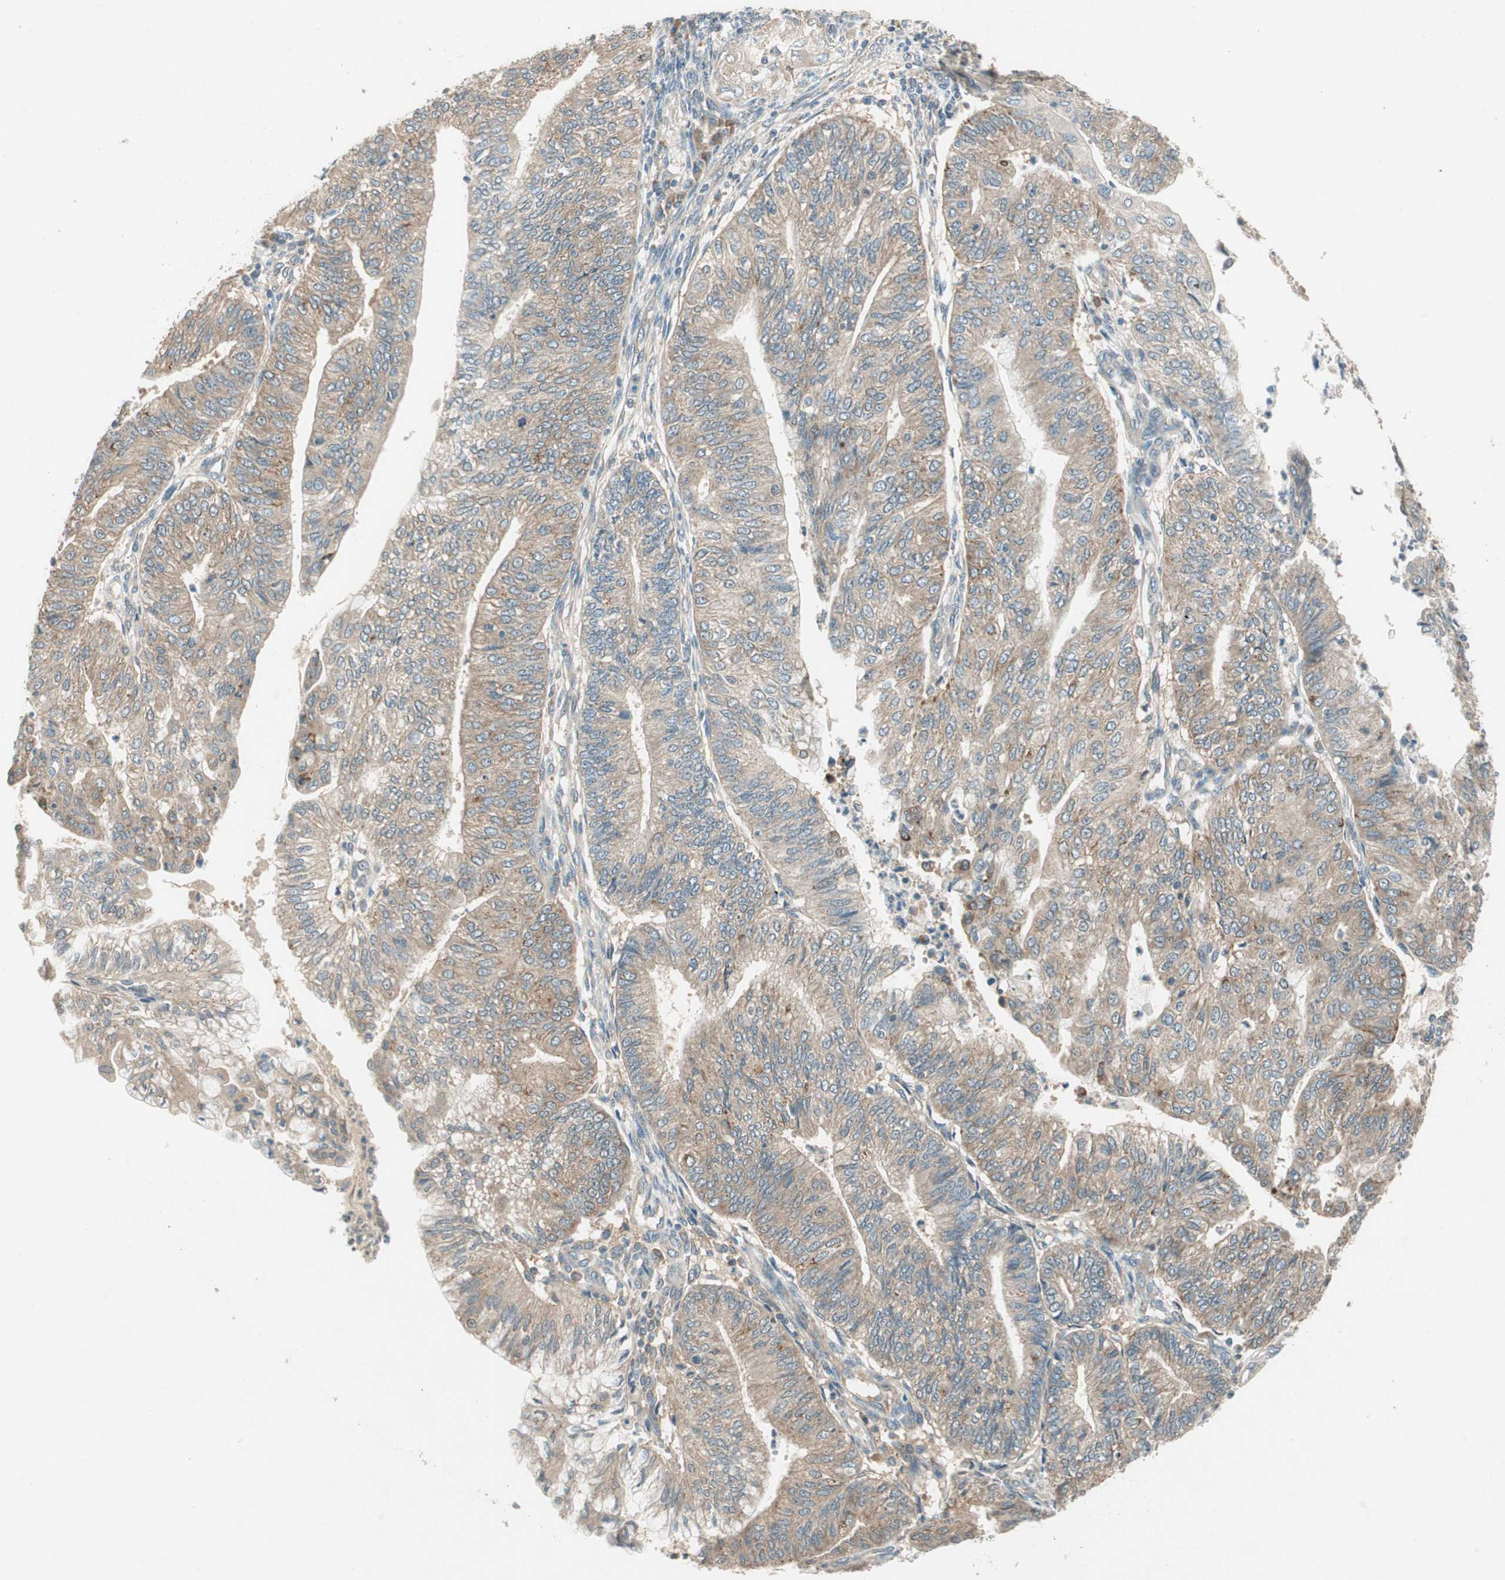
{"staining": {"intensity": "moderate", "quantity": ">75%", "location": "cytoplasmic/membranous"}, "tissue": "endometrial cancer", "cell_type": "Tumor cells", "image_type": "cancer", "snomed": [{"axis": "morphology", "description": "Adenocarcinoma, NOS"}, {"axis": "topography", "description": "Endometrium"}], "caption": "Adenocarcinoma (endometrial) was stained to show a protein in brown. There is medium levels of moderate cytoplasmic/membranous staining in about >75% of tumor cells.", "gene": "NCLN", "patient": {"sex": "female", "age": 59}}